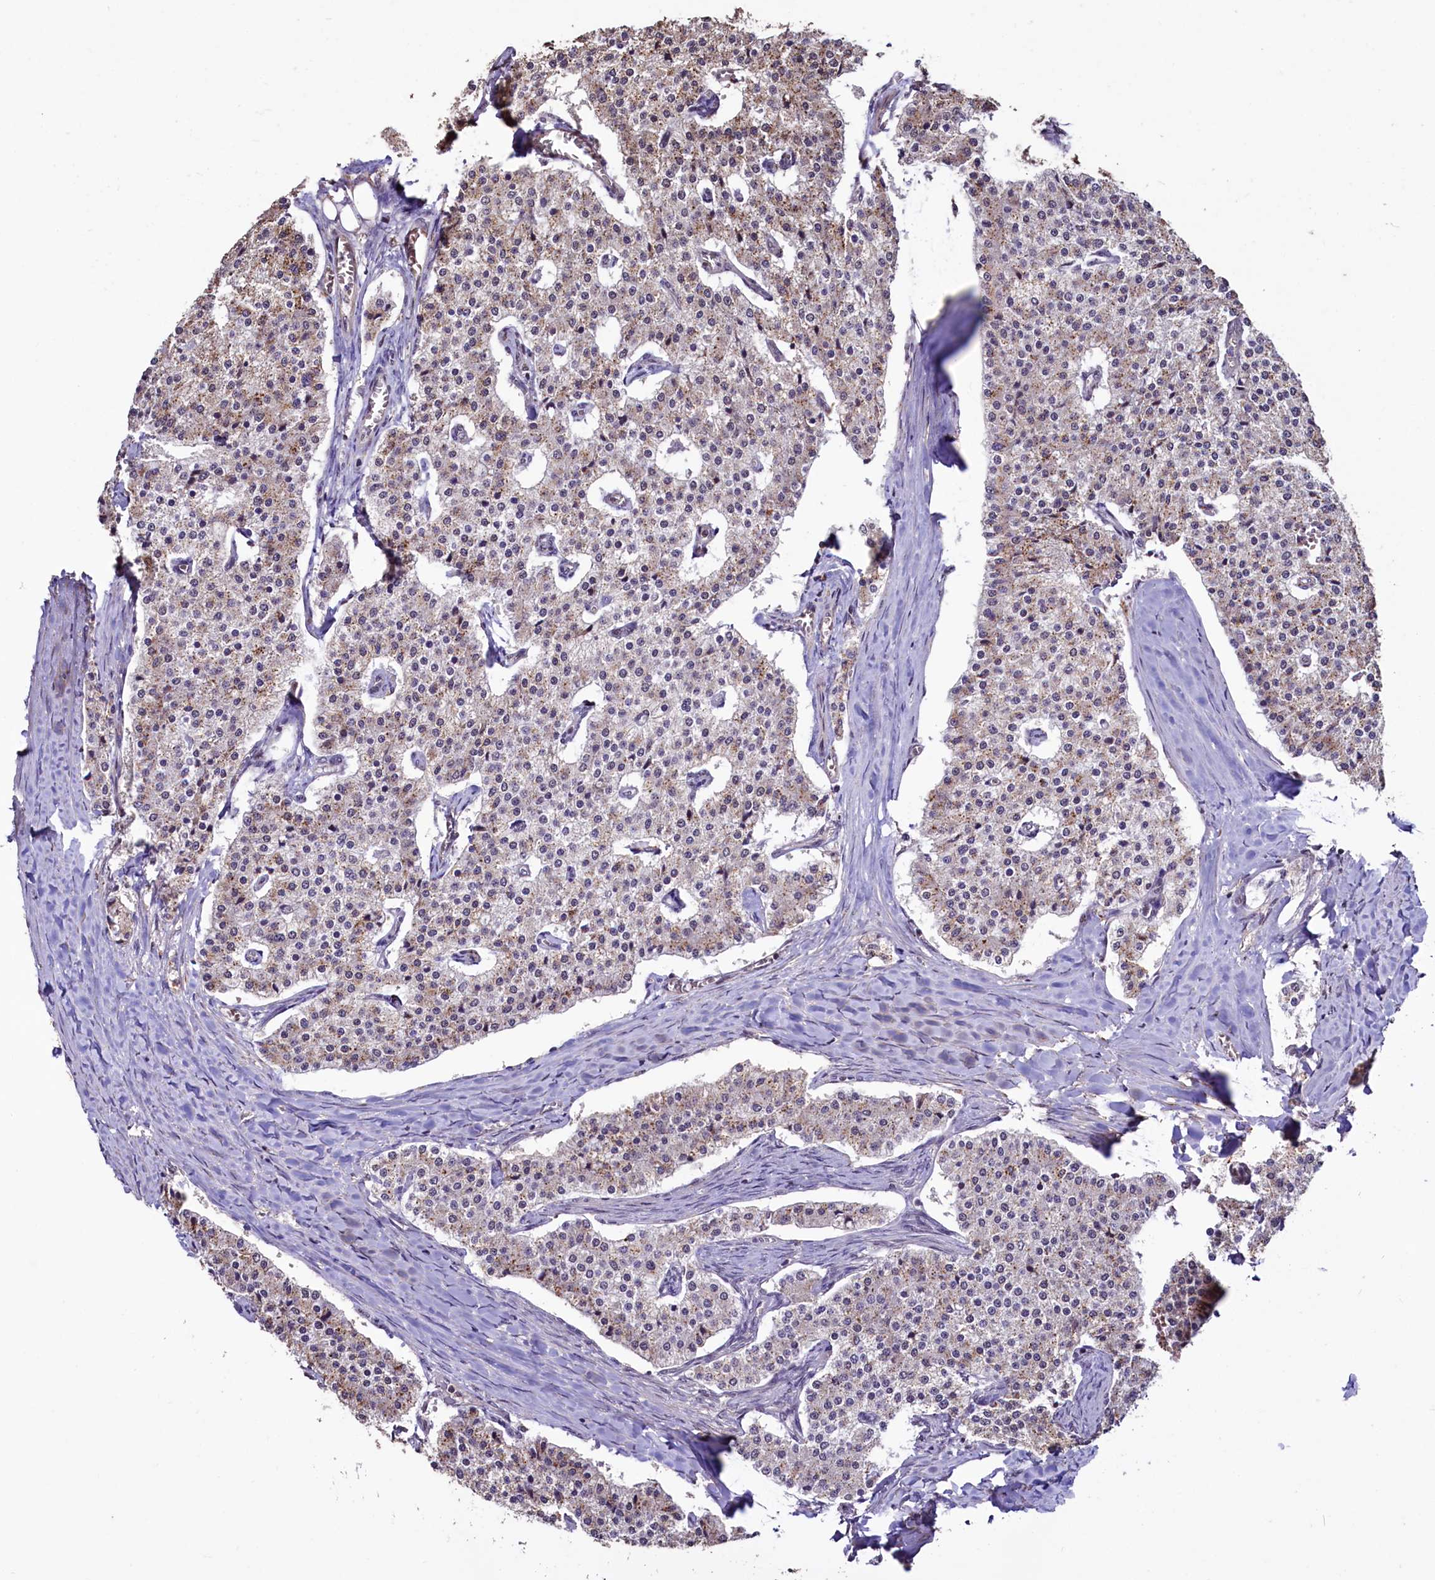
{"staining": {"intensity": "weak", "quantity": "25%-75%", "location": "cytoplasmic/membranous"}, "tissue": "carcinoid", "cell_type": "Tumor cells", "image_type": "cancer", "snomed": [{"axis": "morphology", "description": "Carcinoid, malignant, NOS"}, {"axis": "topography", "description": "Colon"}], "caption": "Immunohistochemistry (IHC) image of malignant carcinoid stained for a protein (brown), which exhibits low levels of weak cytoplasmic/membranous staining in approximately 25%-75% of tumor cells.", "gene": "SFSWAP", "patient": {"sex": "female", "age": 52}}